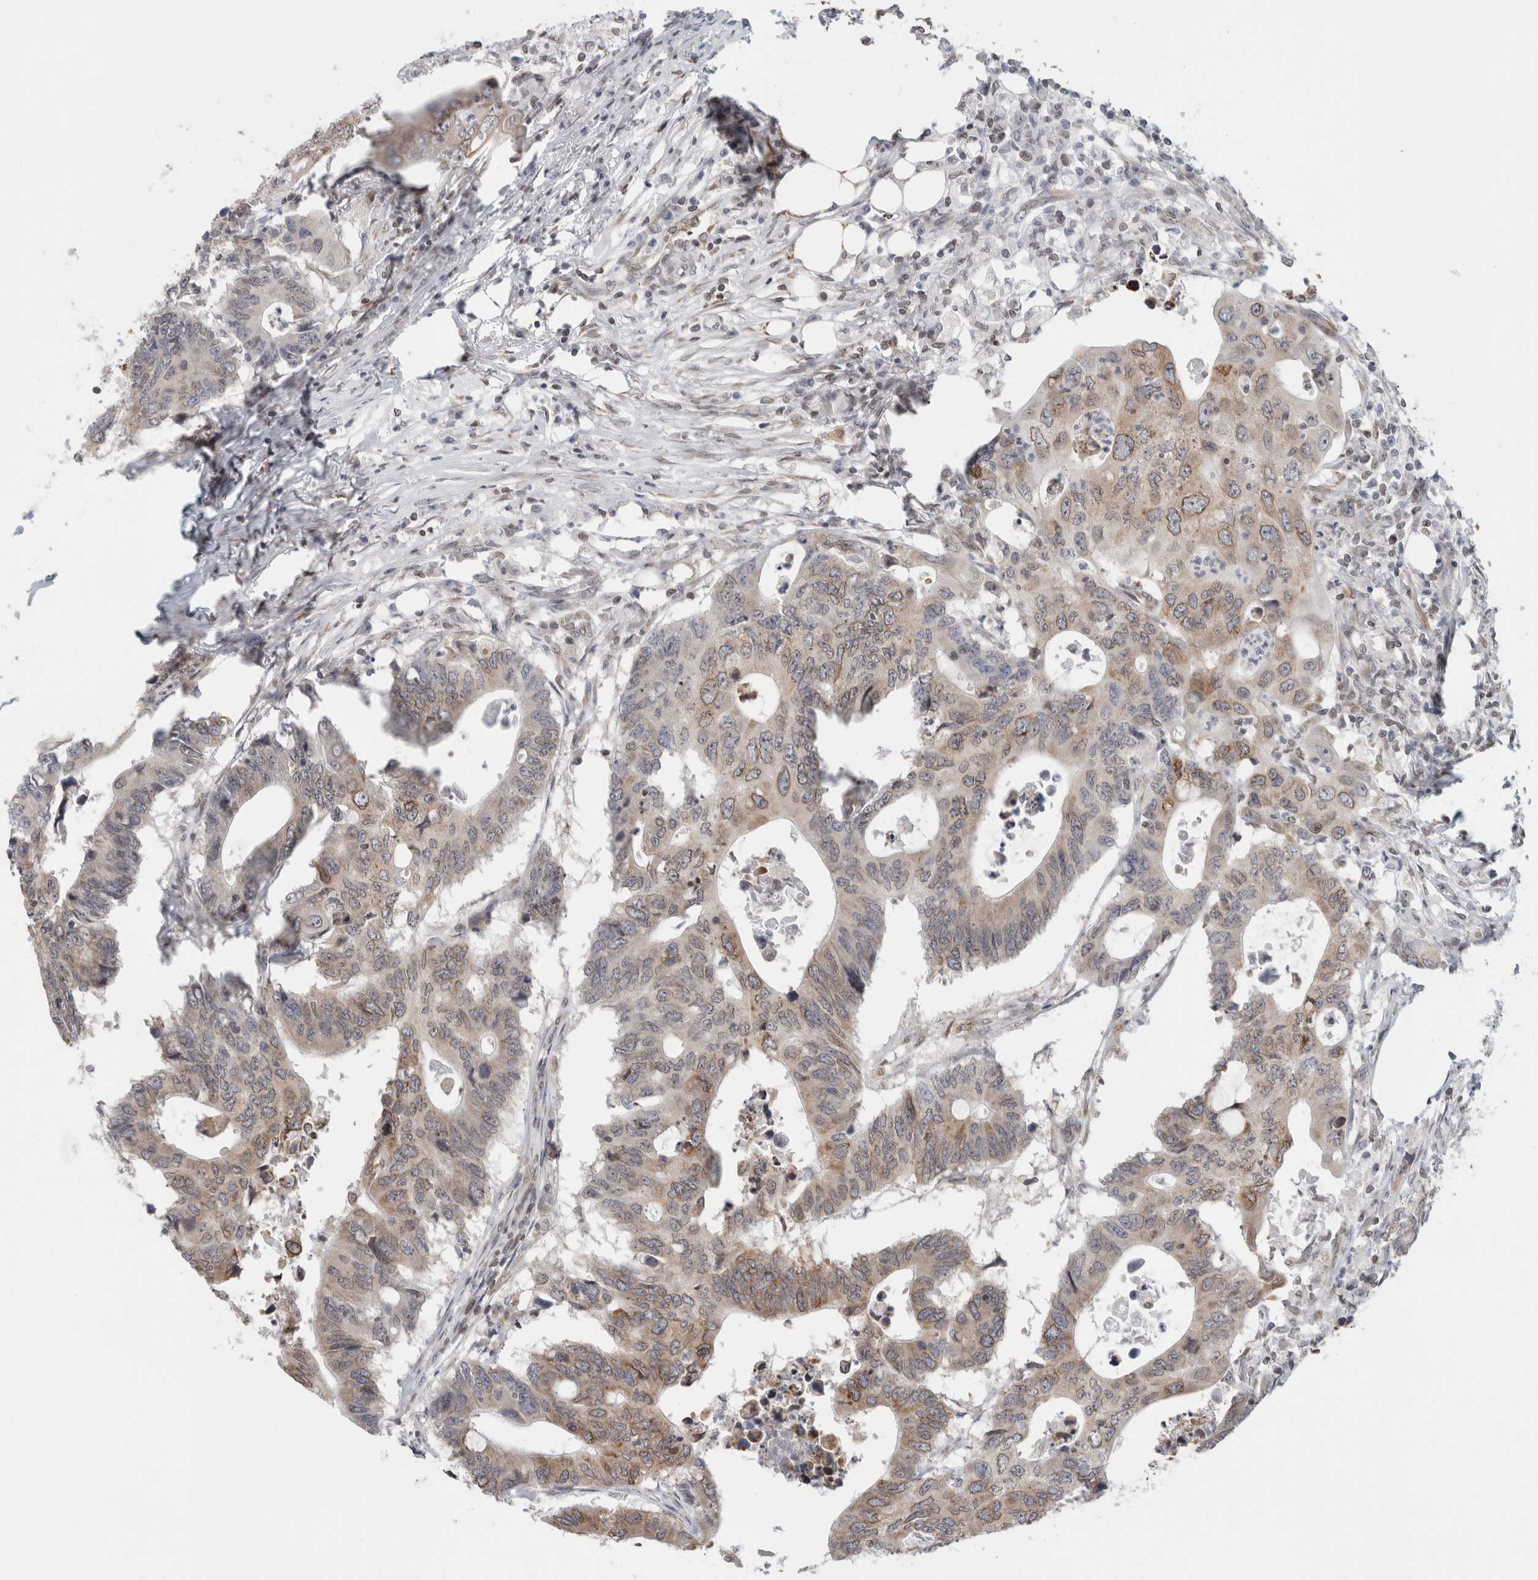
{"staining": {"intensity": "moderate", "quantity": ">75%", "location": "cytoplasmic/membranous,nuclear"}, "tissue": "colorectal cancer", "cell_type": "Tumor cells", "image_type": "cancer", "snomed": [{"axis": "morphology", "description": "Adenocarcinoma, NOS"}, {"axis": "topography", "description": "Colon"}], "caption": "Moderate cytoplasmic/membranous and nuclear protein expression is identified in about >75% of tumor cells in colorectal cancer.", "gene": "RBMX2", "patient": {"sex": "male", "age": 71}}